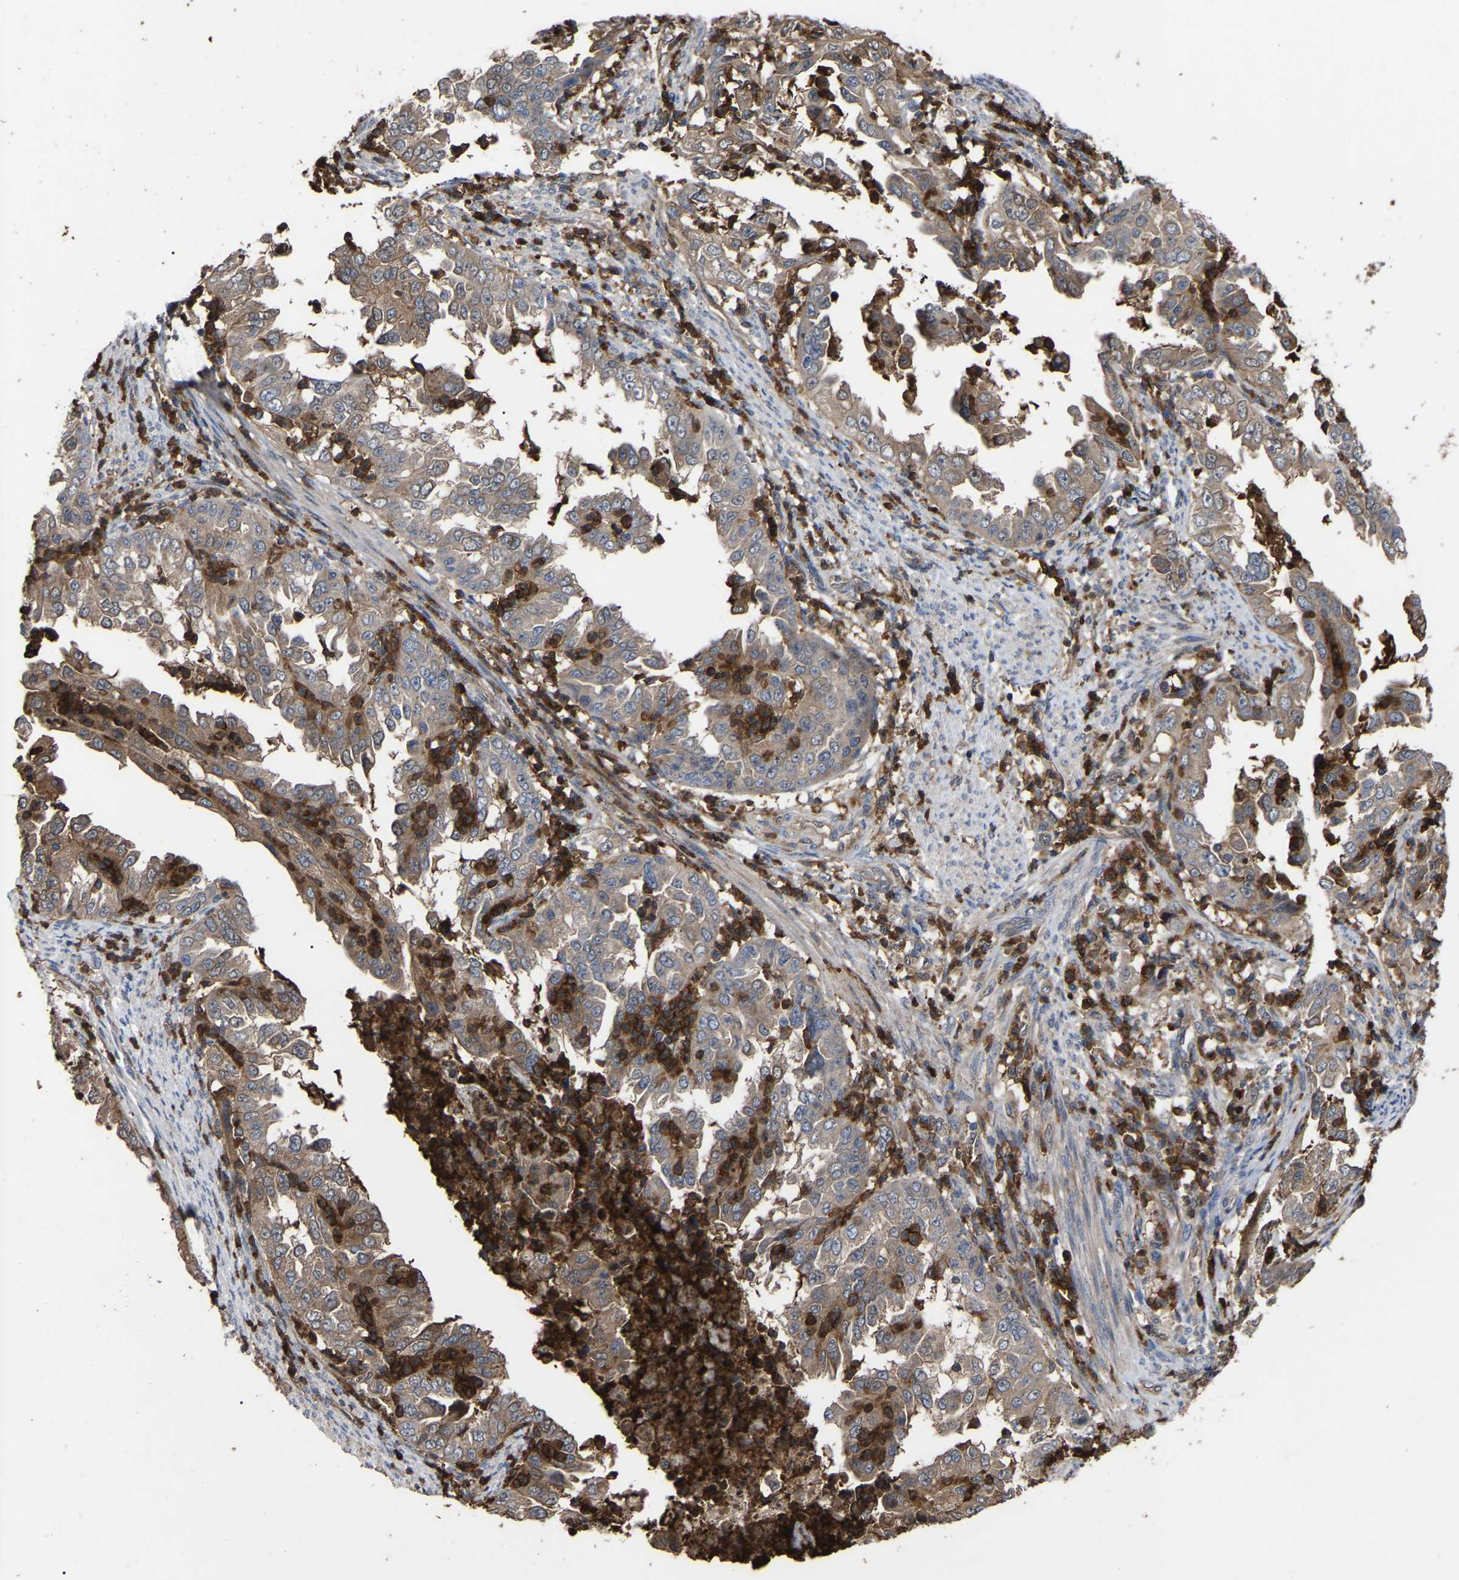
{"staining": {"intensity": "moderate", "quantity": ">75%", "location": "cytoplasmic/membranous"}, "tissue": "endometrial cancer", "cell_type": "Tumor cells", "image_type": "cancer", "snomed": [{"axis": "morphology", "description": "Adenocarcinoma, NOS"}, {"axis": "topography", "description": "Endometrium"}], "caption": "Brown immunohistochemical staining in endometrial cancer (adenocarcinoma) demonstrates moderate cytoplasmic/membranous staining in about >75% of tumor cells.", "gene": "CIT", "patient": {"sex": "female", "age": 85}}